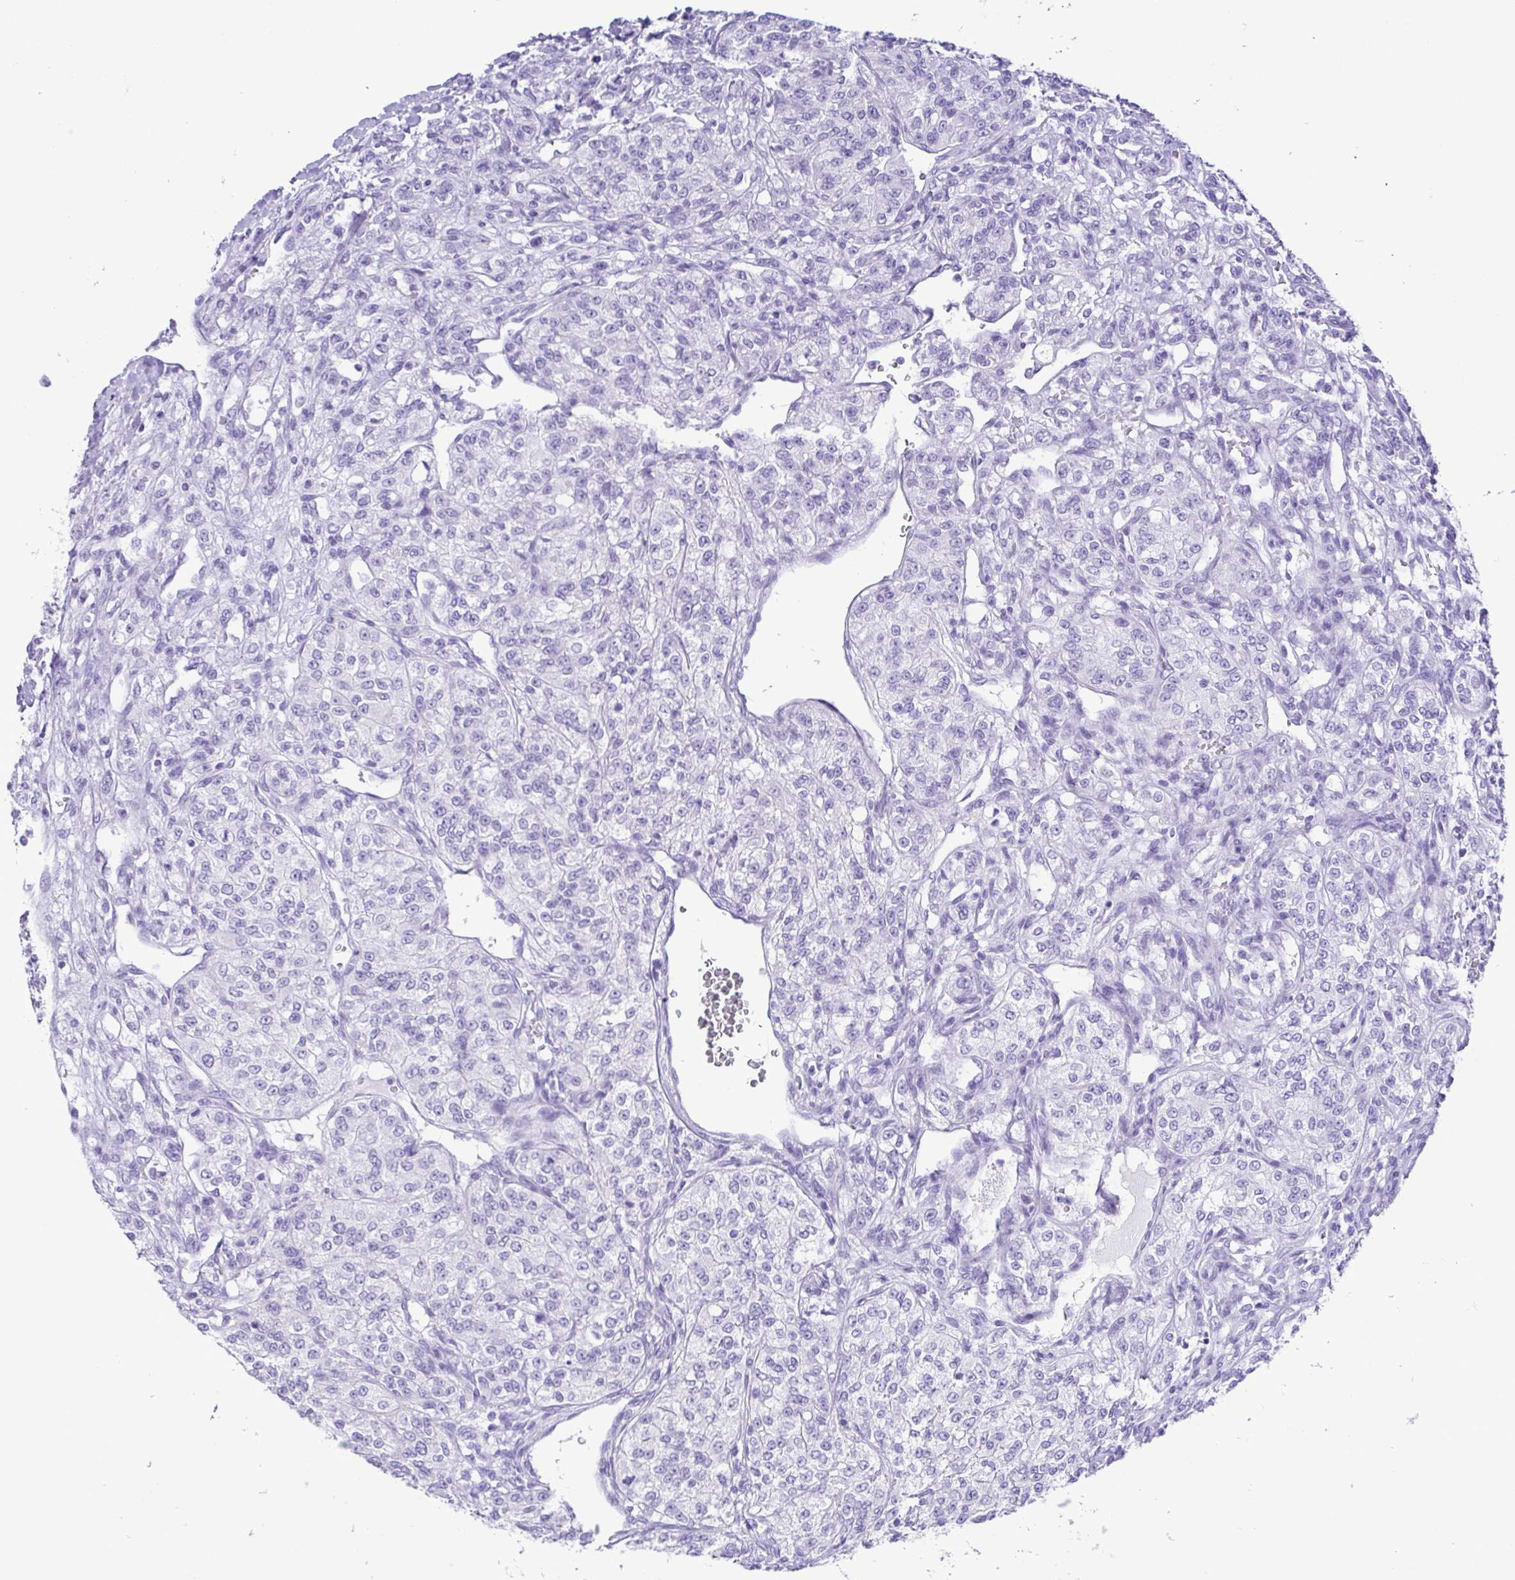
{"staining": {"intensity": "negative", "quantity": "none", "location": "none"}, "tissue": "renal cancer", "cell_type": "Tumor cells", "image_type": "cancer", "snomed": [{"axis": "morphology", "description": "Adenocarcinoma, NOS"}, {"axis": "topography", "description": "Kidney"}], "caption": "Micrograph shows no protein expression in tumor cells of renal adenocarcinoma tissue. (Stains: DAB (3,3'-diaminobenzidine) immunohistochemistry with hematoxylin counter stain, Microscopy: brightfield microscopy at high magnification).", "gene": "CASP14", "patient": {"sex": "female", "age": 63}}